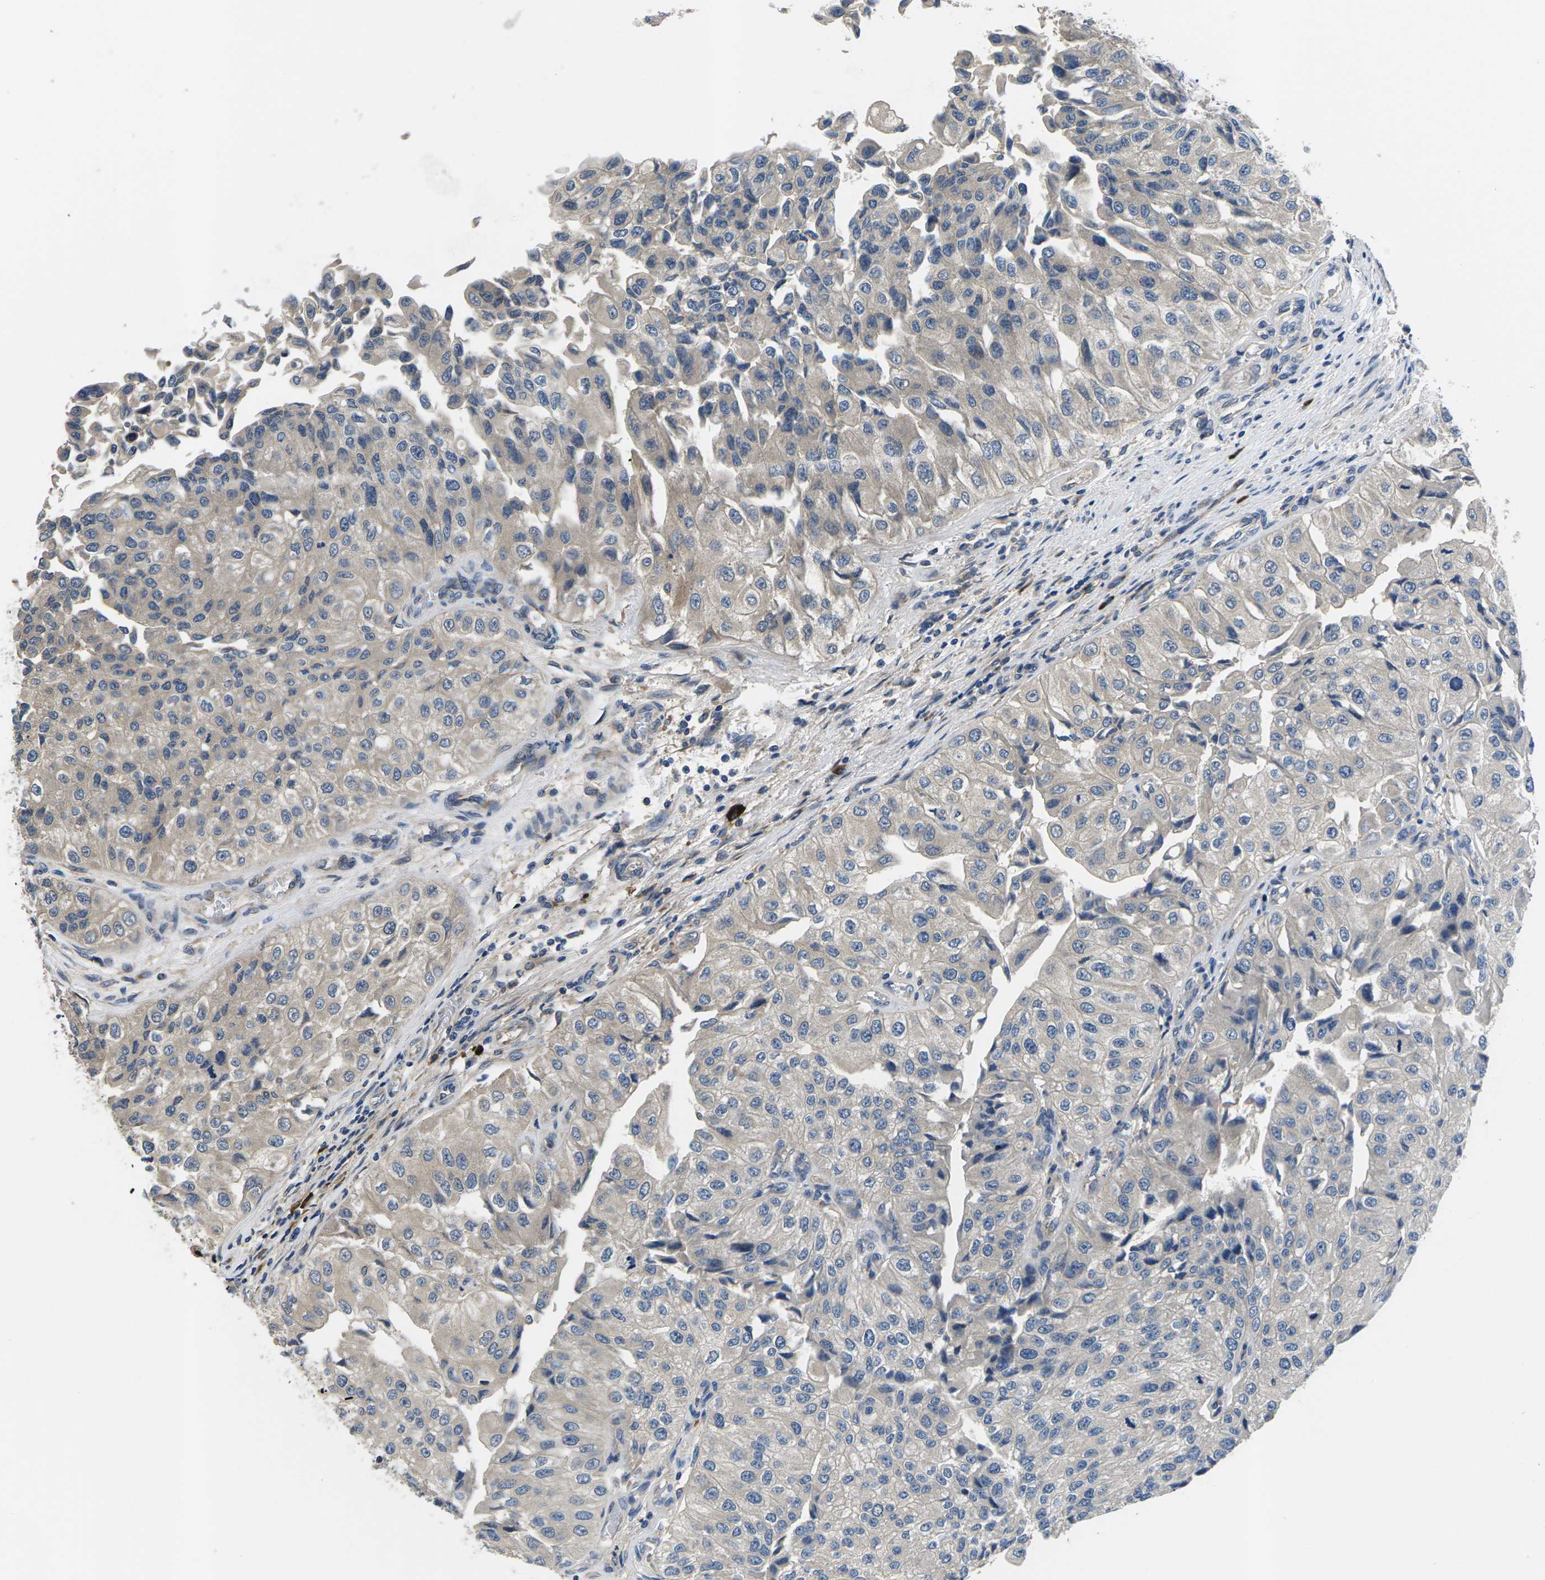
{"staining": {"intensity": "negative", "quantity": "none", "location": "none"}, "tissue": "urothelial cancer", "cell_type": "Tumor cells", "image_type": "cancer", "snomed": [{"axis": "morphology", "description": "Urothelial carcinoma, High grade"}, {"axis": "topography", "description": "Kidney"}, {"axis": "topography", "description": "Urinary bladder"}], "caption": "Immunohistochemistry (IHC) histopathology image of urothelial cancer stained for a protein (brown), which displays no staining in tumor cells.", "gene": "PLCE1", "patient": {"sex": "male", "age": 77}}